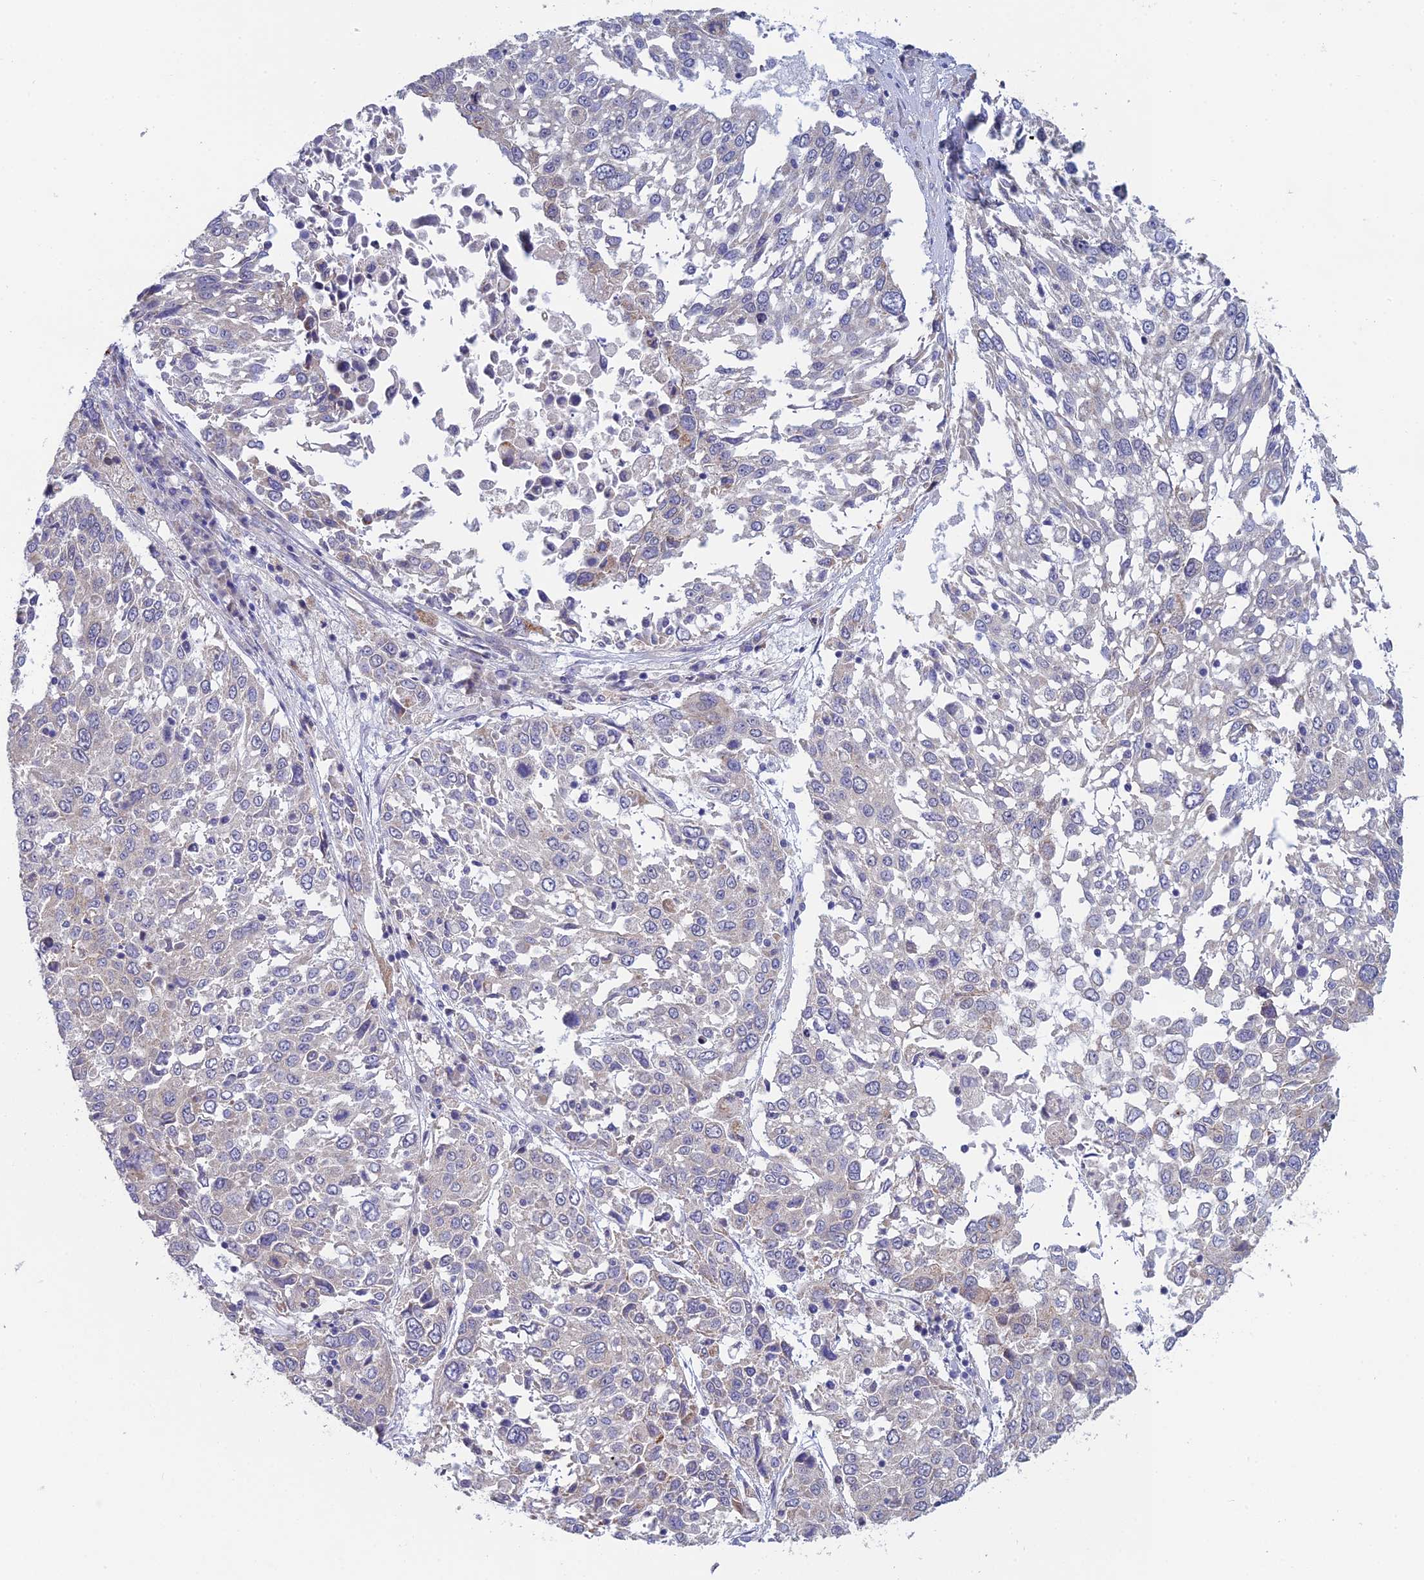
{"staining": {"intensity": "negative", "quantity": "none", "location": "none"}, "tissue": "lung cancer", "cell_type": "Tumor cells", "image_type": "cancer", "snomed": [{"axis": "morphology", "description": "Squamous cell carcinoma, NOS"}, {"axis": "topography", "description": "Lung"}], "caption": "High power microscopy photomicrograph of an immunohistochemistry (IHC) micrograph of lung cancer (squamous cell carcinoma), revealing no significant staining in tumor cells. (Immunohistochemistry (ihc), brightfield microscopy, high magnification).", "gene": "GIPC1", "patient": {"sex": "male", "age": 65}}